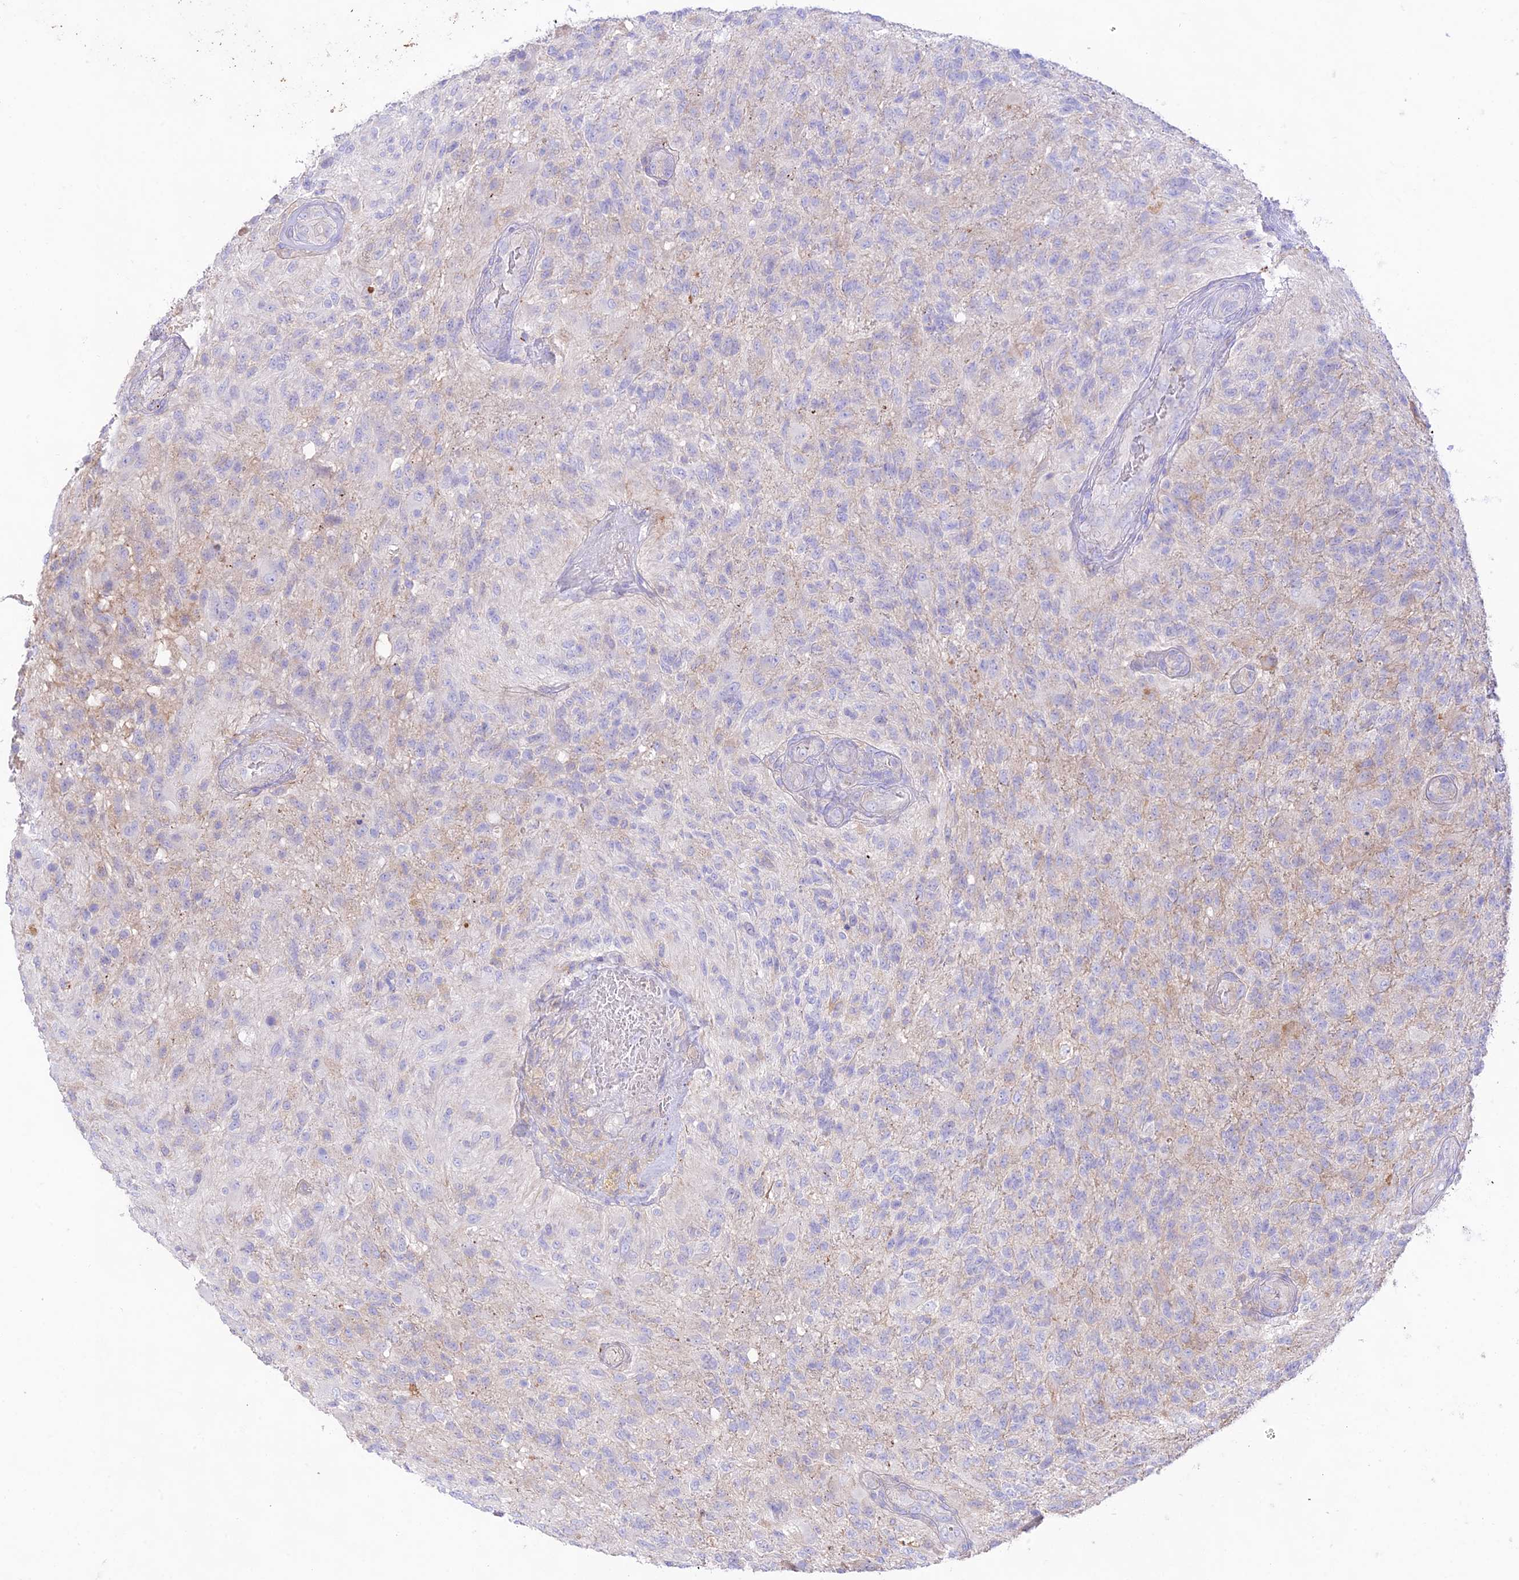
{"staining": {"intensity": "negative", "quantity": "none", "location": "none"}, "tissue": "glioma", "cell_type": "Tumor cells", "image_type": "cancer", "snomed": [{"axis": "morphology", "description": "Glioma, malignant, High grade"}, {"axis": "topography", "description": "Brain"}], "caption": "Image shows no significant protein expression in tumor cells of high-grade glioma (malignant). (DAB immunohistochemistry (IHC) with hematoxylin counter stain).", "gene": "NLRP9", "patient": {"sex": "male", "age": 56}}